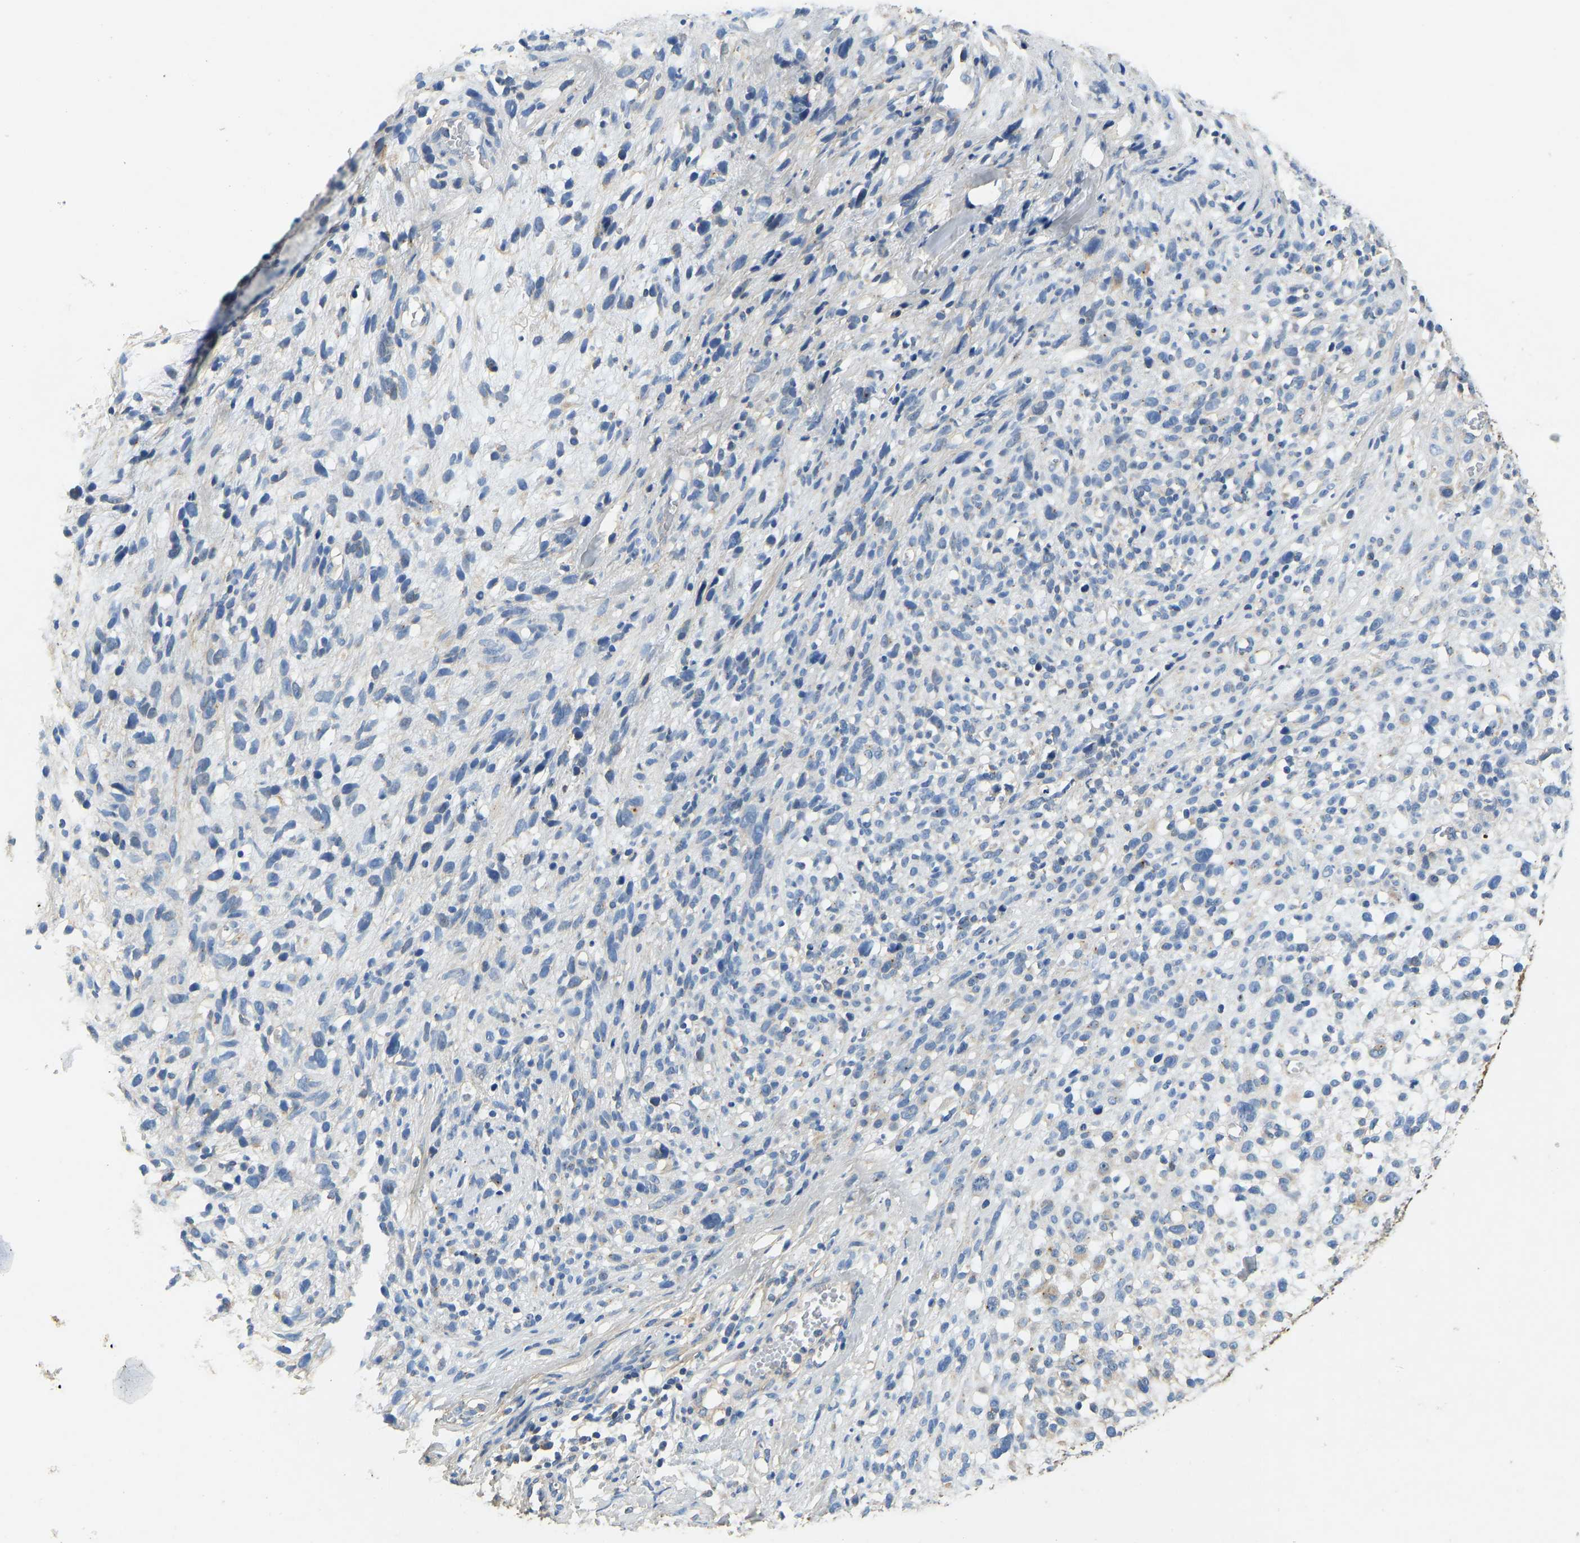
{"staining": {"intensity": "negative", "quantity": "none", "location": "none"}, "tissue": "melanoma", "cell_type": "Tumor cells", "image_type": "cancer", "snomed": [{"axis": "morphology", "description": "Malignant melanoma, NOS"}, {"axis": "topography", "description": "Skin"}], "caption": "Tumor cells show no significant staining in malignant melanoma.", "gene": "TECTA", "patient": {"sex": "female", "age": 55}}